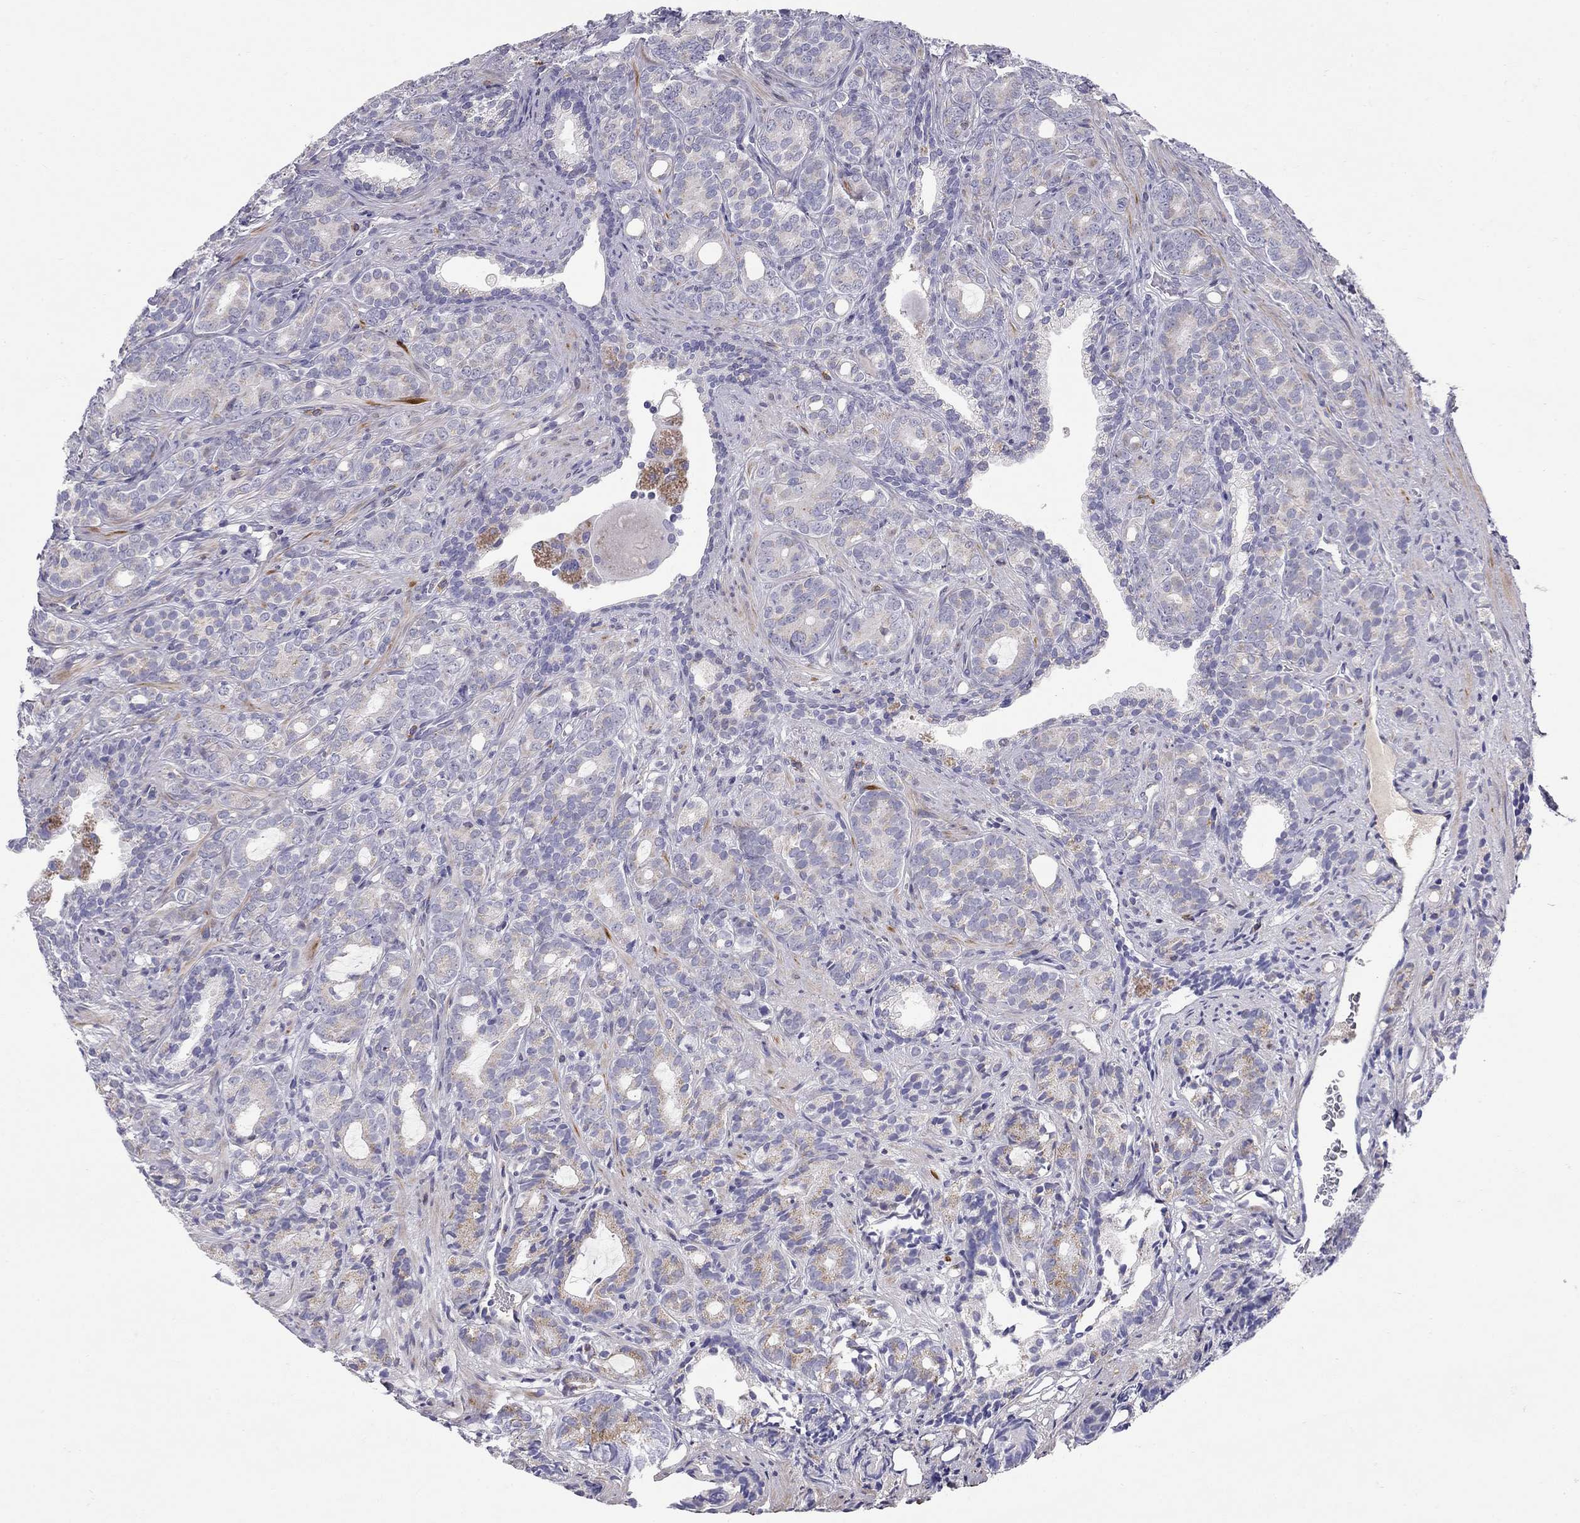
{"staining": {"intensity": "moderate", "quantity": "<25%", "location": "cytoplasmic/membranous"}, "tissue": "prostate cancer", "cell_type": "Tumor cells", "image_type": "cancer", "snomed": [{"axis": "morphology", "description": "Adenocarcinoma, High grade"}, {"axis": "topography", "description": "Prostate"}], "caption": "The image demonstrates a brown stain indicating the presence of a protein in the cytoplasmic/membranous of tumor cells in prostate cancer (high-grade adenocarcinoma).", "gene": "C8orf88", "patient": {"sex": "male", "age": 84}}